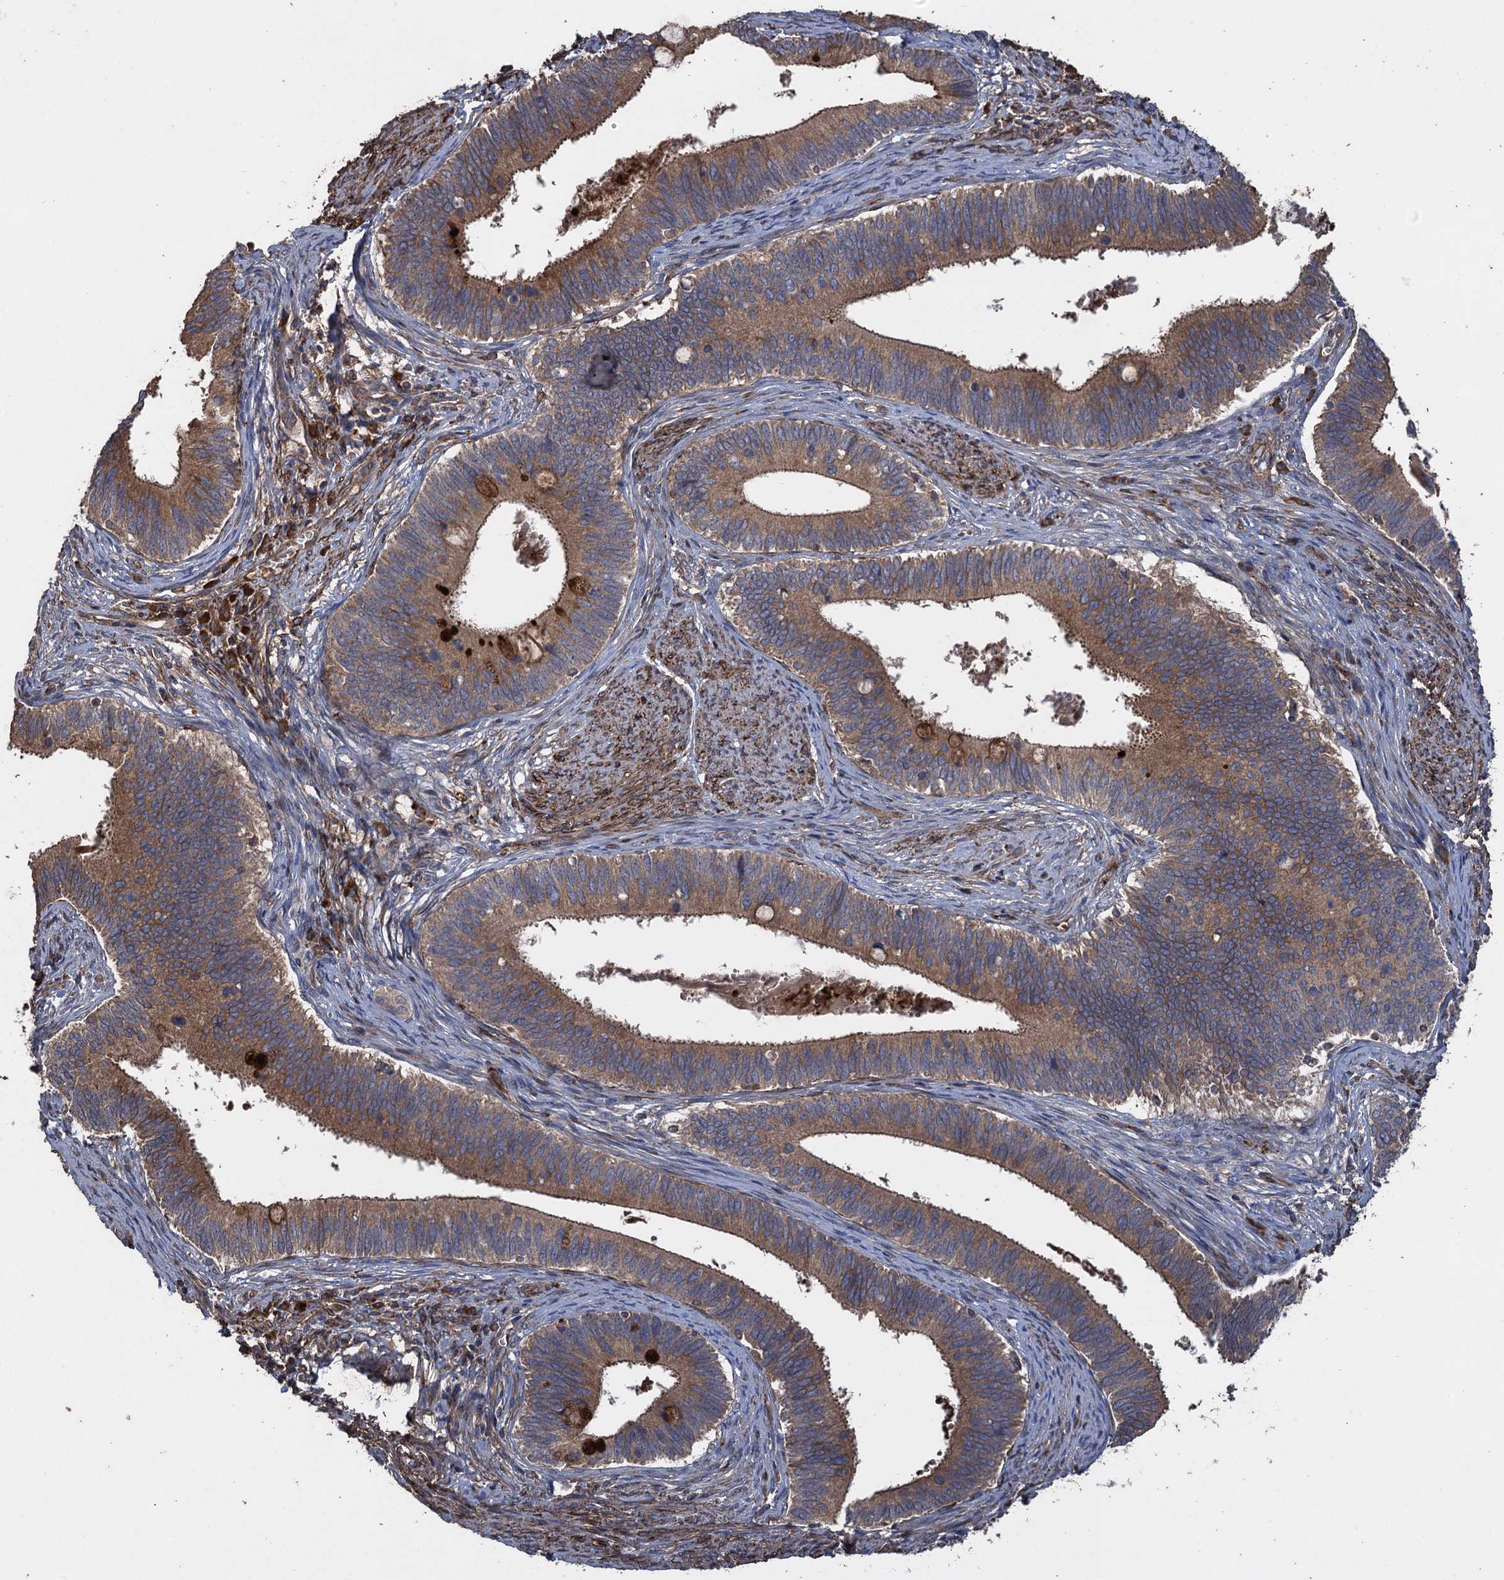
{"staining": {"intensity": "moderate", "quantity": ">75%", "location": "cytoplasmic/membranous"}, "tissue": "cervical cancer", "cell_type": "Tumor cells", "image_type": "cancer", "snomed": [{"axis": "morphology", "description": "Adenocarcinoma, NOS"}, {"axis": "topography", "description": "Cervix"}], "caption": "A brown stain shows moderate cytoplasmic/membranous staining of a protein in human cervical cancer (adenocarcinoma) tumor cells.", "gene": "TXNDC11", "patient": {"sex": "female", "age": 42}}